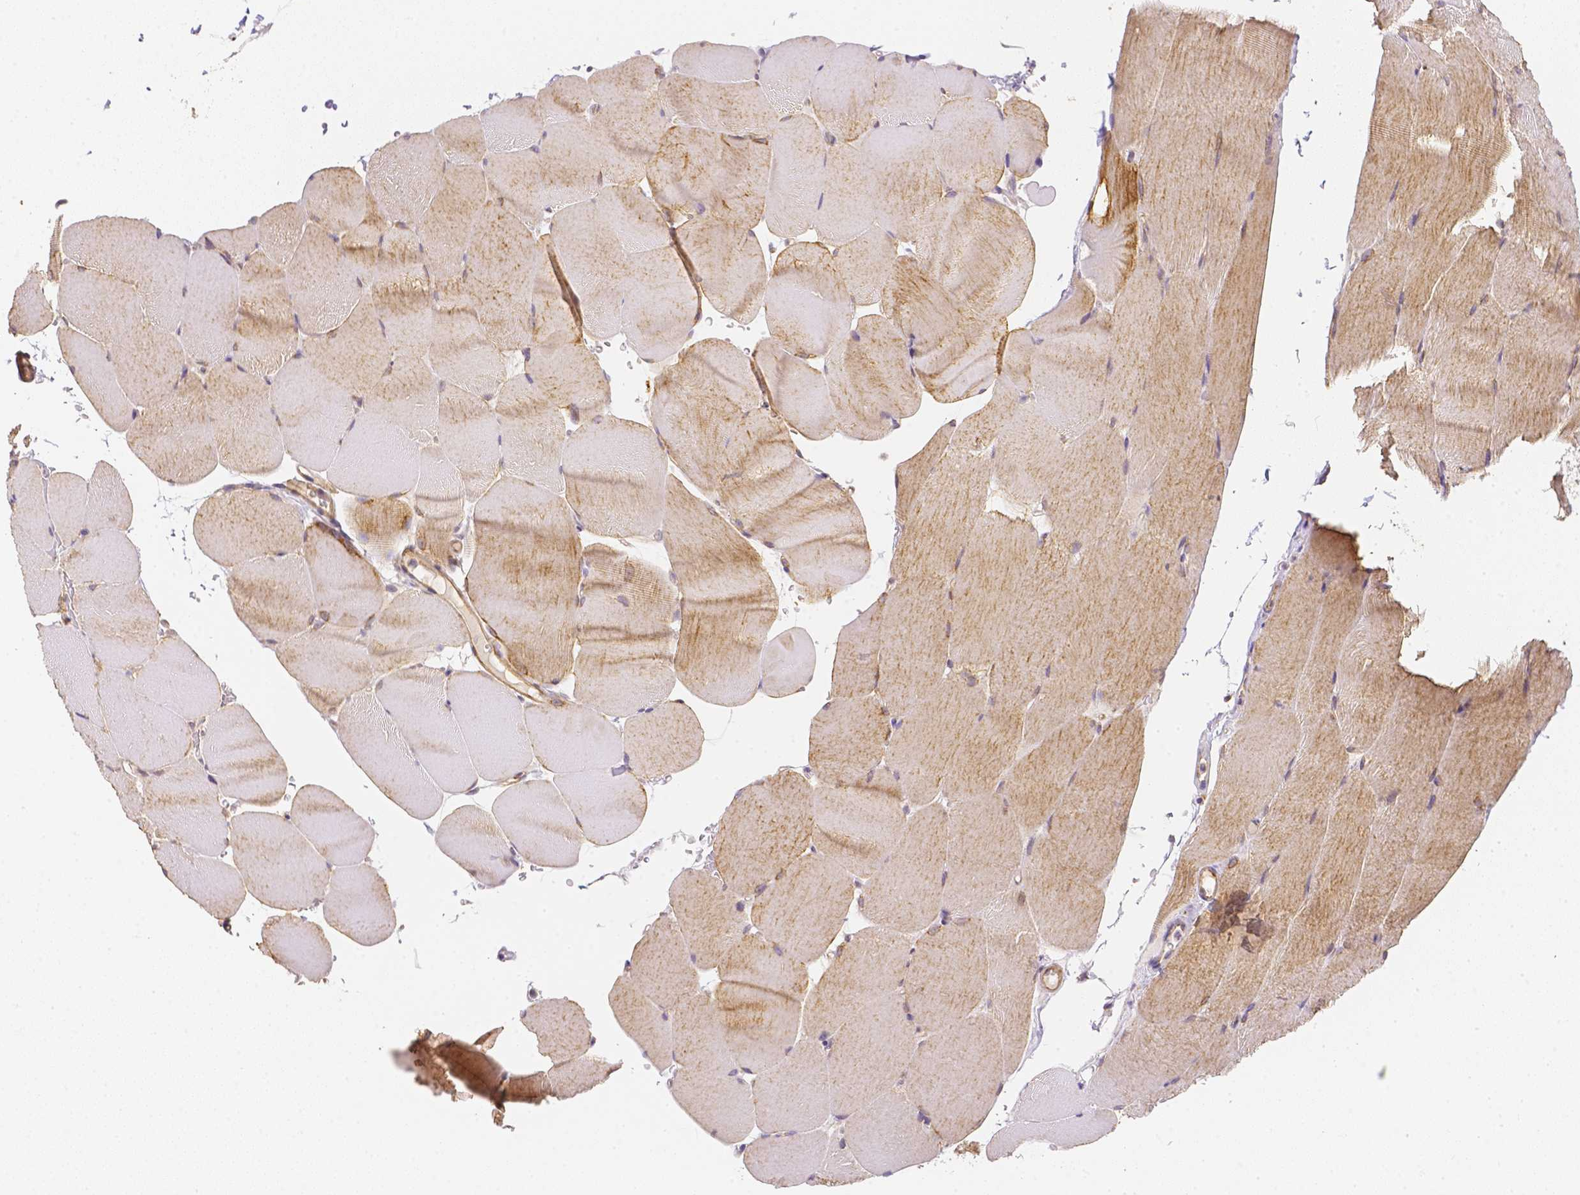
{"staining": {"intensity": "moderate", "quantity": "<25%", "location": "cytoplasmic/membranous"}, "tissue": "skeletal muscle", "cell_type": "Myocytes", "image_type": "normal", "snomed": [{"axis": "morphology", "description": "Normal tissue, NOS"}, {"axis": "topography", "description": "Skeletal muscle"}], "caption": "Immunohistochemistry (IHC) photomicrograph of benign skeletal muscle: skeletal muscle stained using IHC demonstrates low levels of moderate protein expression localized specifically in the cytoplasmic/membranous of myocytes, appearing as a cytoplasmic/membranous brown color.", "gene": "C10orf67", "patient": {"sex": "female", "age": 37}}